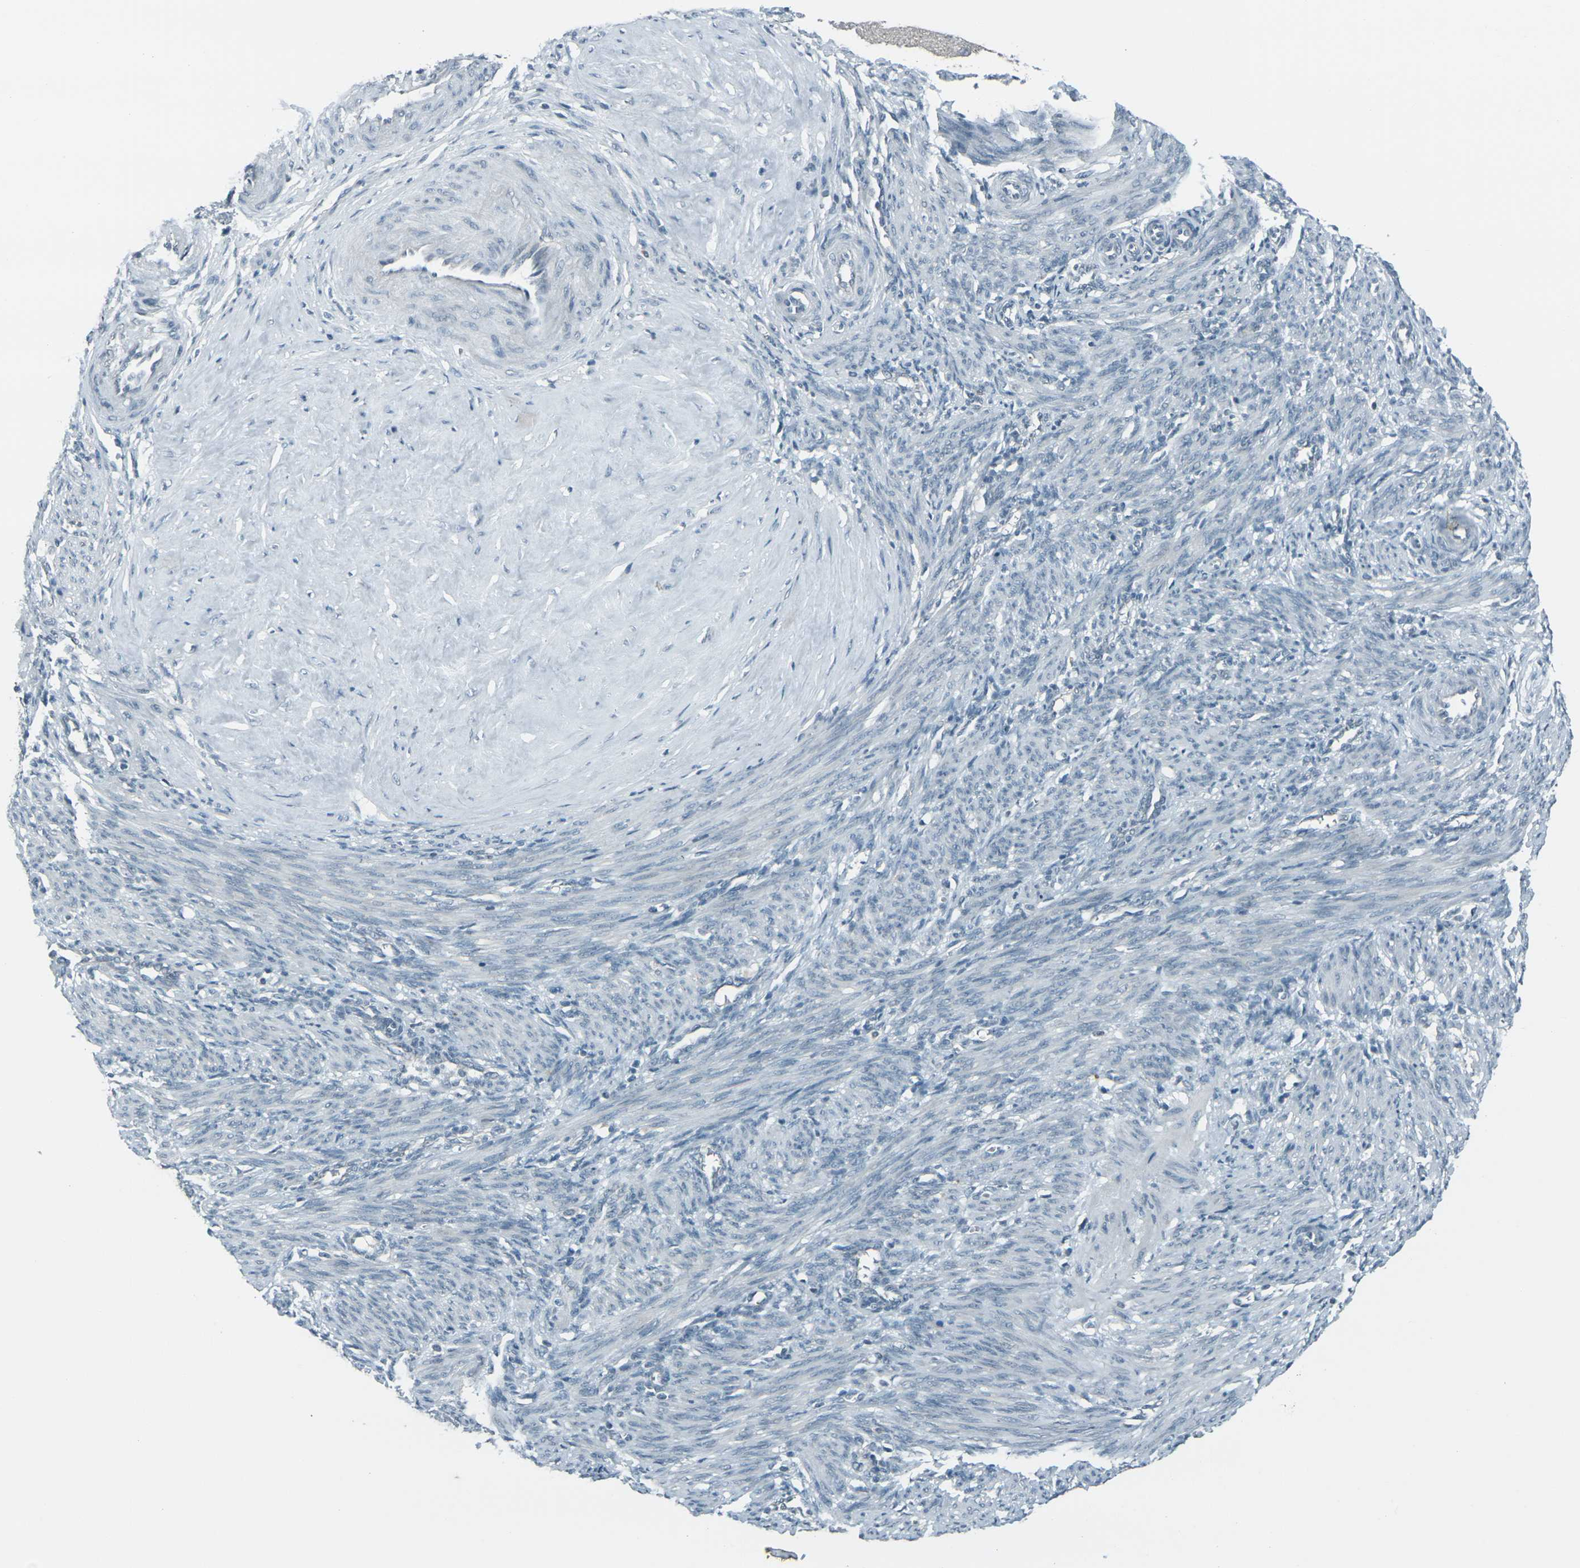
{"staining": {"intensity": "negative", "quantity": "none", "location": "none"}, "tissue": "smooth muscle", "cell_type": "Smooth muscle cells", "image_type": "normal", "snomed": [{"axis": "morphology", "description": "Normal tissue, NOS"}, {"axis": "topography", "description": "Endometrium"}], "caption": "High power microscopy photomicrograph of an immunohistochemistry photomicrograph of normal smooth muscle, revealing no significant positivity in smooth muscle cells. Nuclei are stained in blue.", "gene": "H2BC1", "patient": {"sex": "female", "age": 33}}